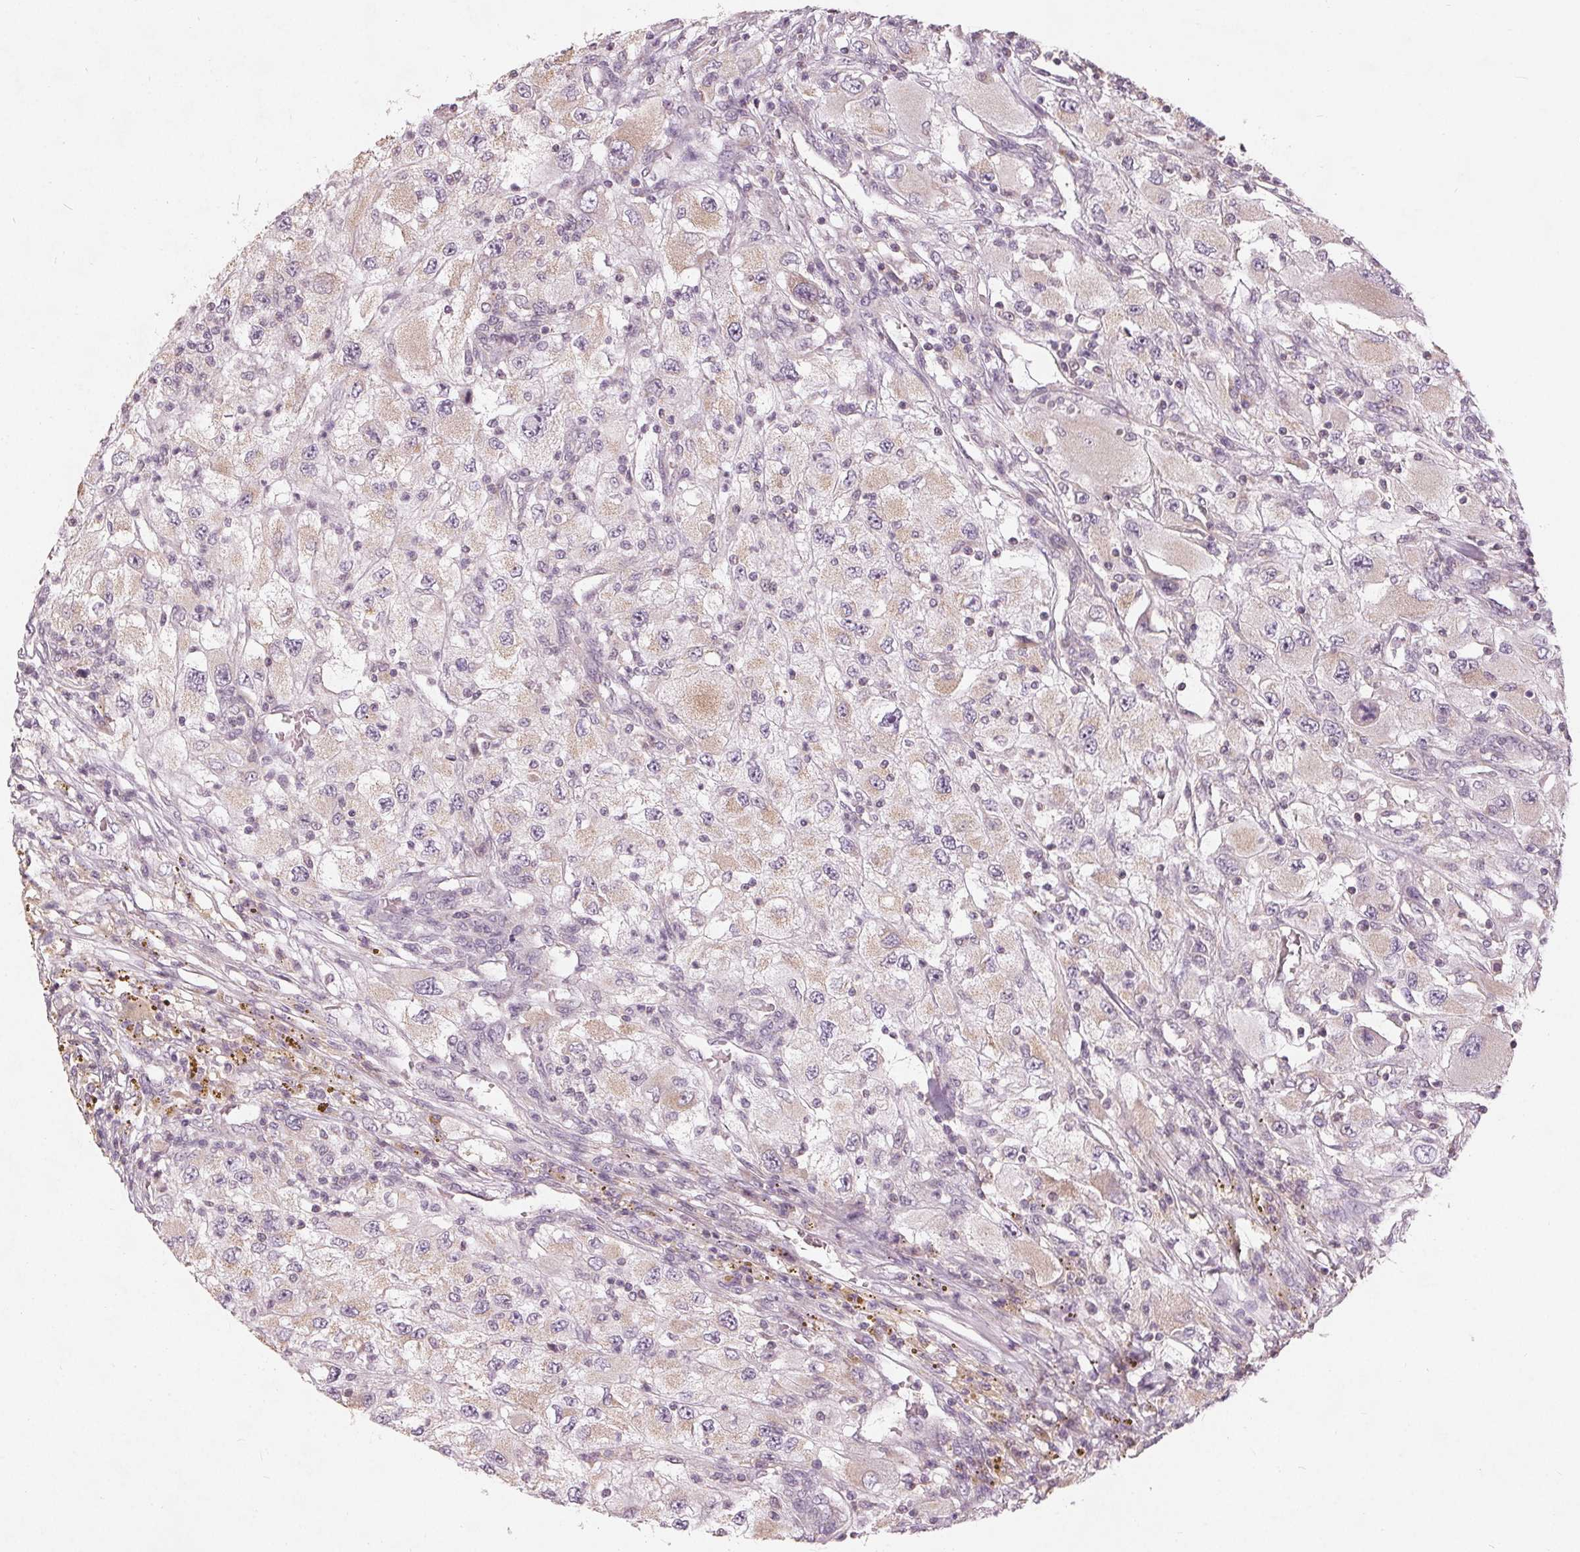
{"staining": {"intensity": "negative", "quantity": "none", "location": "none"}, "tissue": "renal cancer", "cell_type": "Tumor cells", "image_type": "cancer", "snomed": [{"axis": "morphology", "description": "Adenocarcinoma, NOS"}, {"axis": "topography", "description": "Kidney"}], "caption": "Protein analysis of adenocarcinoma (renal) reveals no significant positivity in tumor cells.", "gene": "TRIM60", "patient": {"sex": "female", "age": 67}}